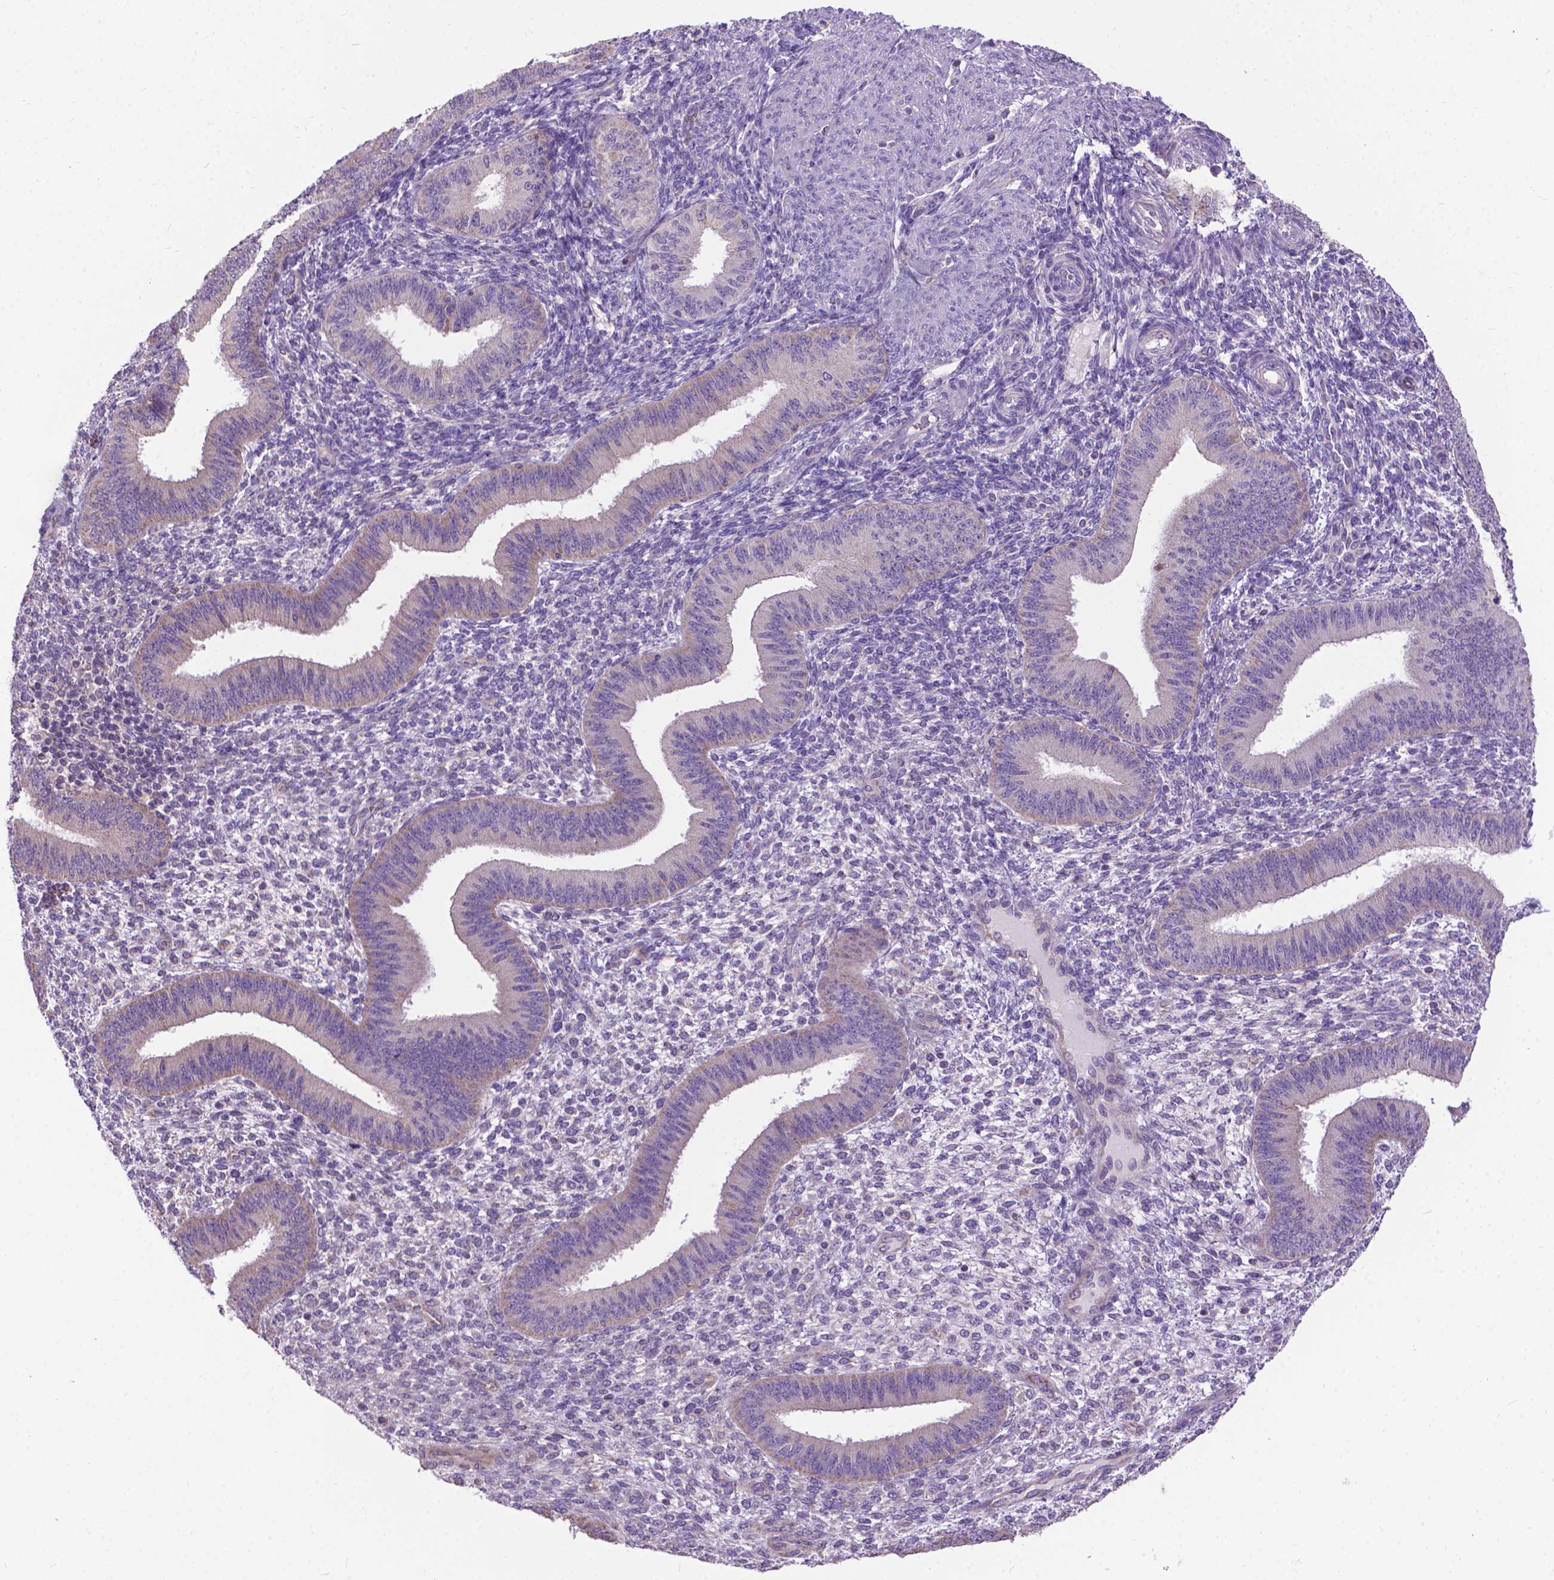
{"staining": {"intensity": "negative", "quantity": "none", "location": "none"}, "tissue": "endometrium", "cell_type": "Cells in endometrial stroma", "image_type": "normal", "snomed": [{"axis": "morphology", "description": "Normal tissue, NOS"}, {"axis": "topography", "description": "Endometrium"}], "caption": "This is an immunohistochemistry photomicrograph of benign human endometrium. There is no positivity in cells in endometrial stroma.", "gene": "SYN1", "patient": {"sex": "female", "age": 39}}